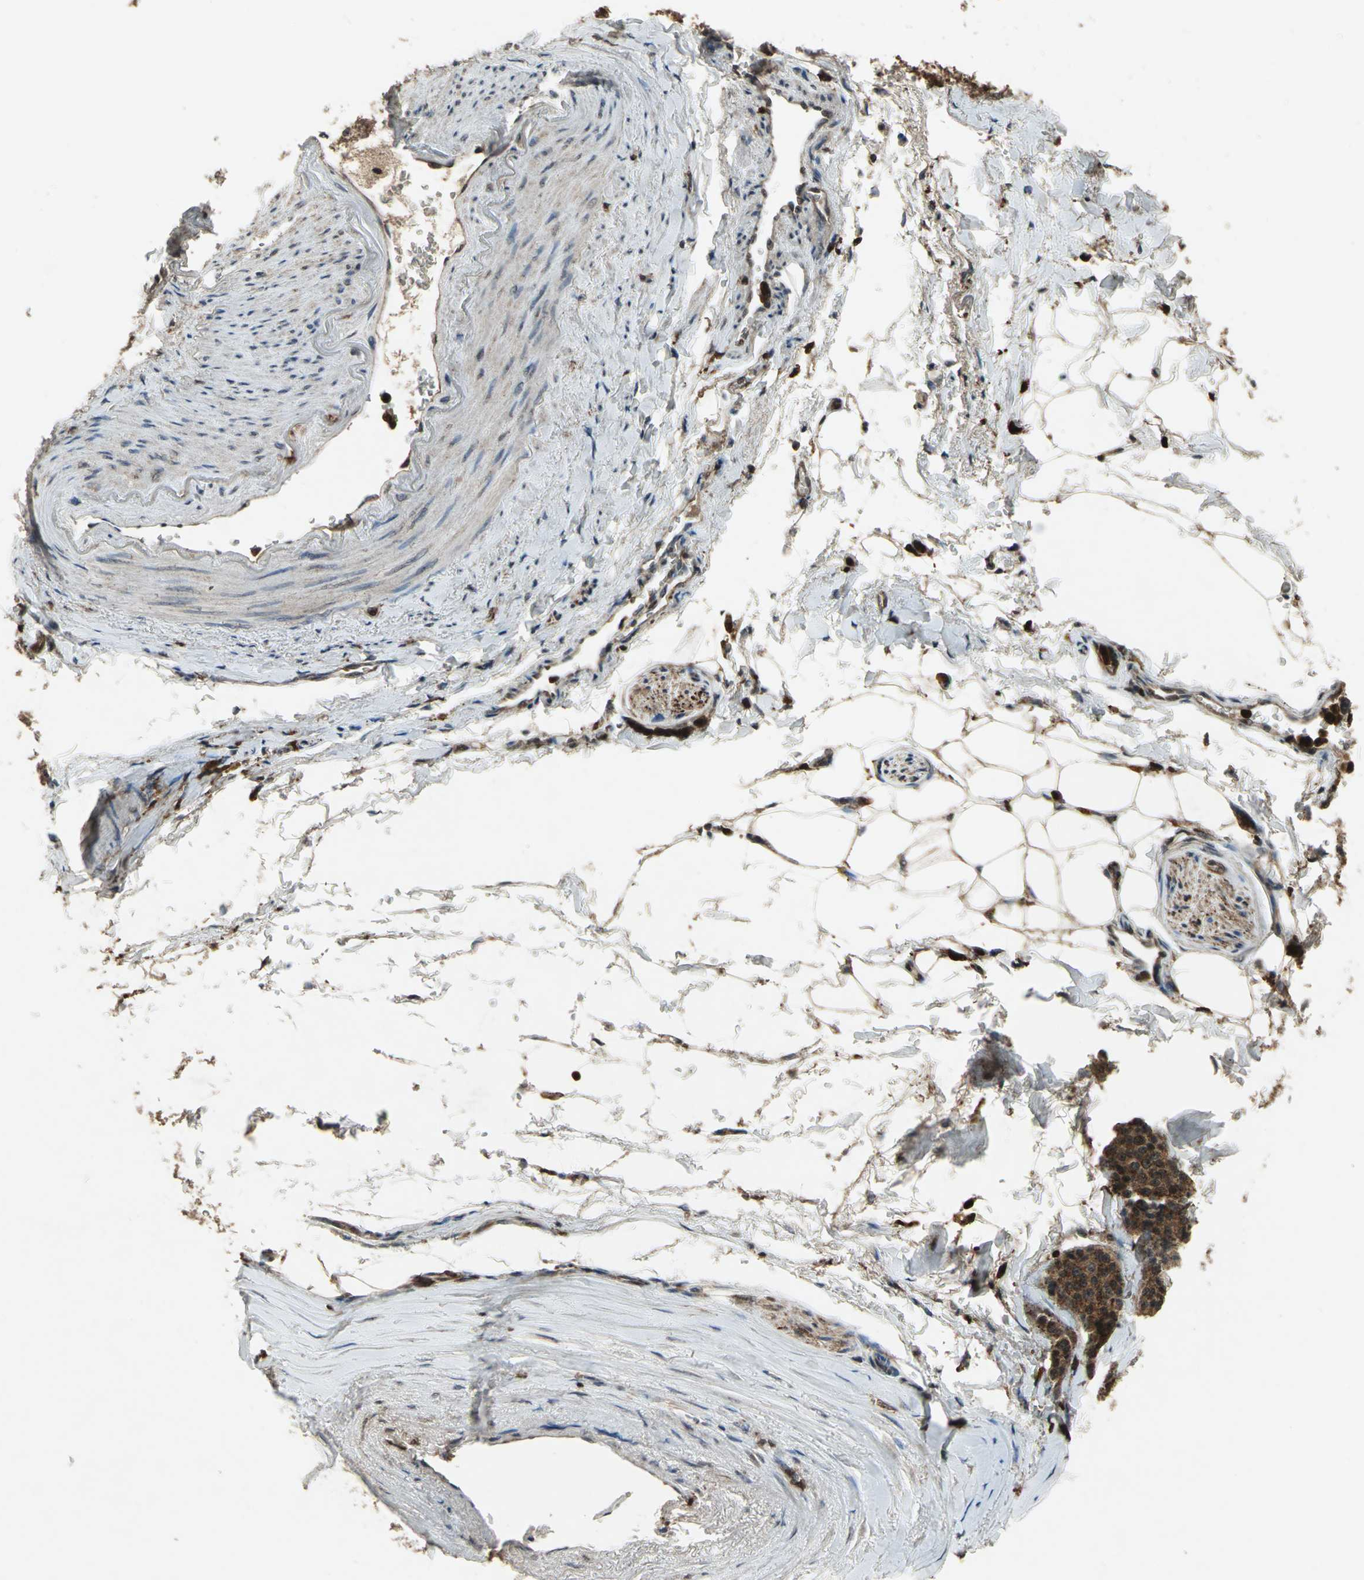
{"staining": {"intensity": "strong", "quantity": ">75%", "location": "cytoplasmic/membranous"}, "tissue": "carcinoid", "cell_type": "Tumor cells", "image_type": "cancer", "snomed": [{"axis": "morphology", "description": "Carcinoid, malignant, NOS"}, {"axis": "topography", "description": "Colon"}], "caption": "IHC photomicrograph of human carcinoid stained for a protein (brown), which demonstrates high levels of strong cytoplasmic/membranous staining in about >75% of tumor cells.", "gene": "PYCARD", "patient": {"sex": "female", "age": 61}}